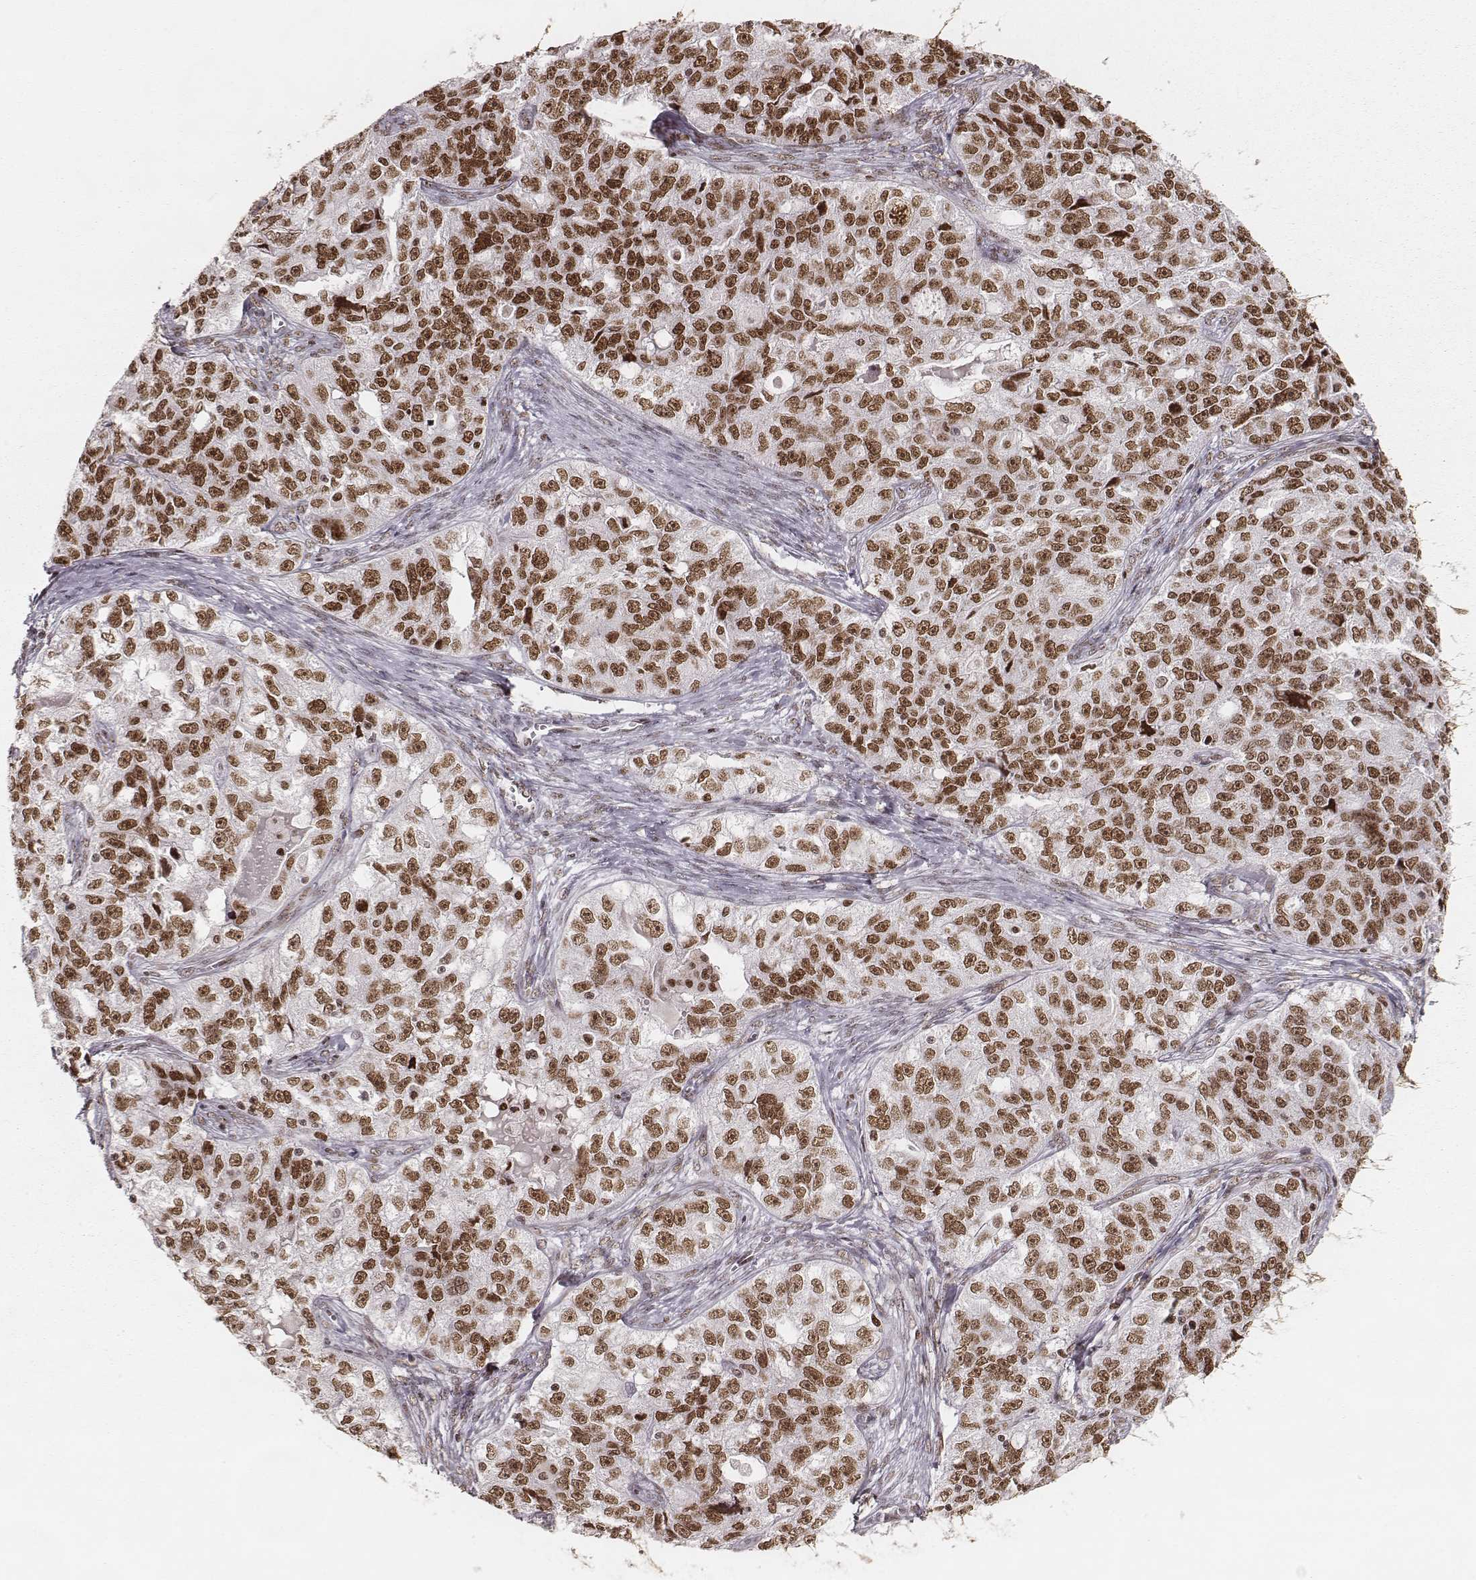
{"staining": {"intensity": "moderate", "quantity": ">75%", "location": "nuclear"}, "tissue": "ovarian cancer", "cell_type": "Tumor cells", "image_type": "cancer", "snomed": [{"axis": "morphology", "description": "Cystadenocarcinoma, serous, NOS"}, {"axis": "topography", "description": "Ovary"}], "caption": "Immunohistochemistry (IHC) of human serous cystadenocarcinoma (ovarian) reveals medium levels of moderate nuclear expression in about >75% of tumor cells. (DAB (3,3'-diaminobenzidine) IHC, brown staining for protein, blue staining for nuclei).", "gene": "PARP1", "patient": {"sex": "female", "age": 51}}